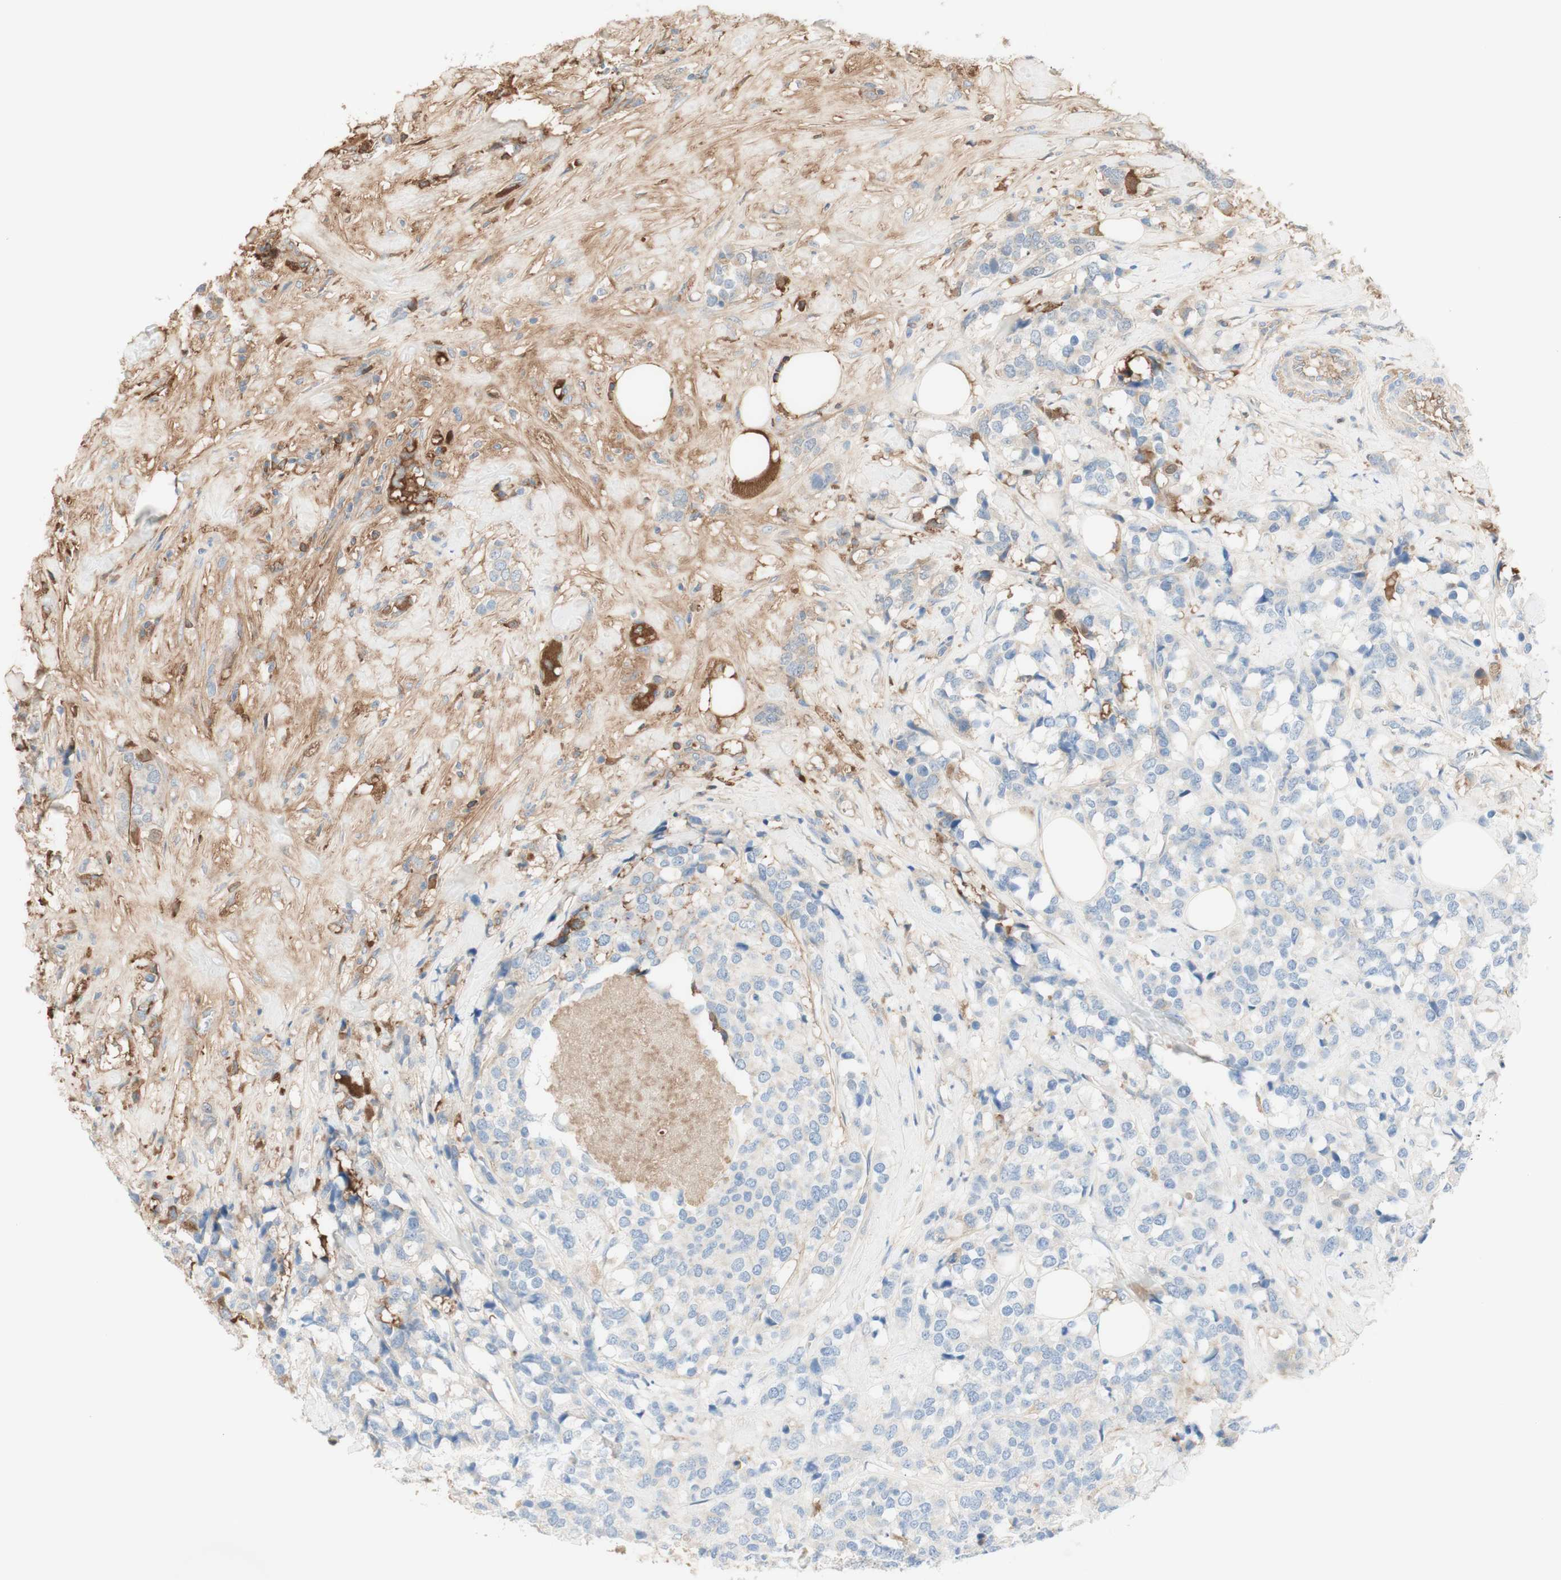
{"staining": {"intensity": "negative", "quantity": "none", "location": "none"}, "tissue": "breast cancer", "cell_type": "Tumor cells", "image_type": "cancer", "snomed": [{"axis": "morphology", "description": "Lobular carcinoma"}, {"axis": "topography", "description": "Breast"}], "caption": "Immunohistochemistry (IHC) of human breast cancer (lobular carcinoma) demonstrates no positivity in tumor cells.", "gene": "KNG1", "patient": {"sex": "female", "age": 59}}